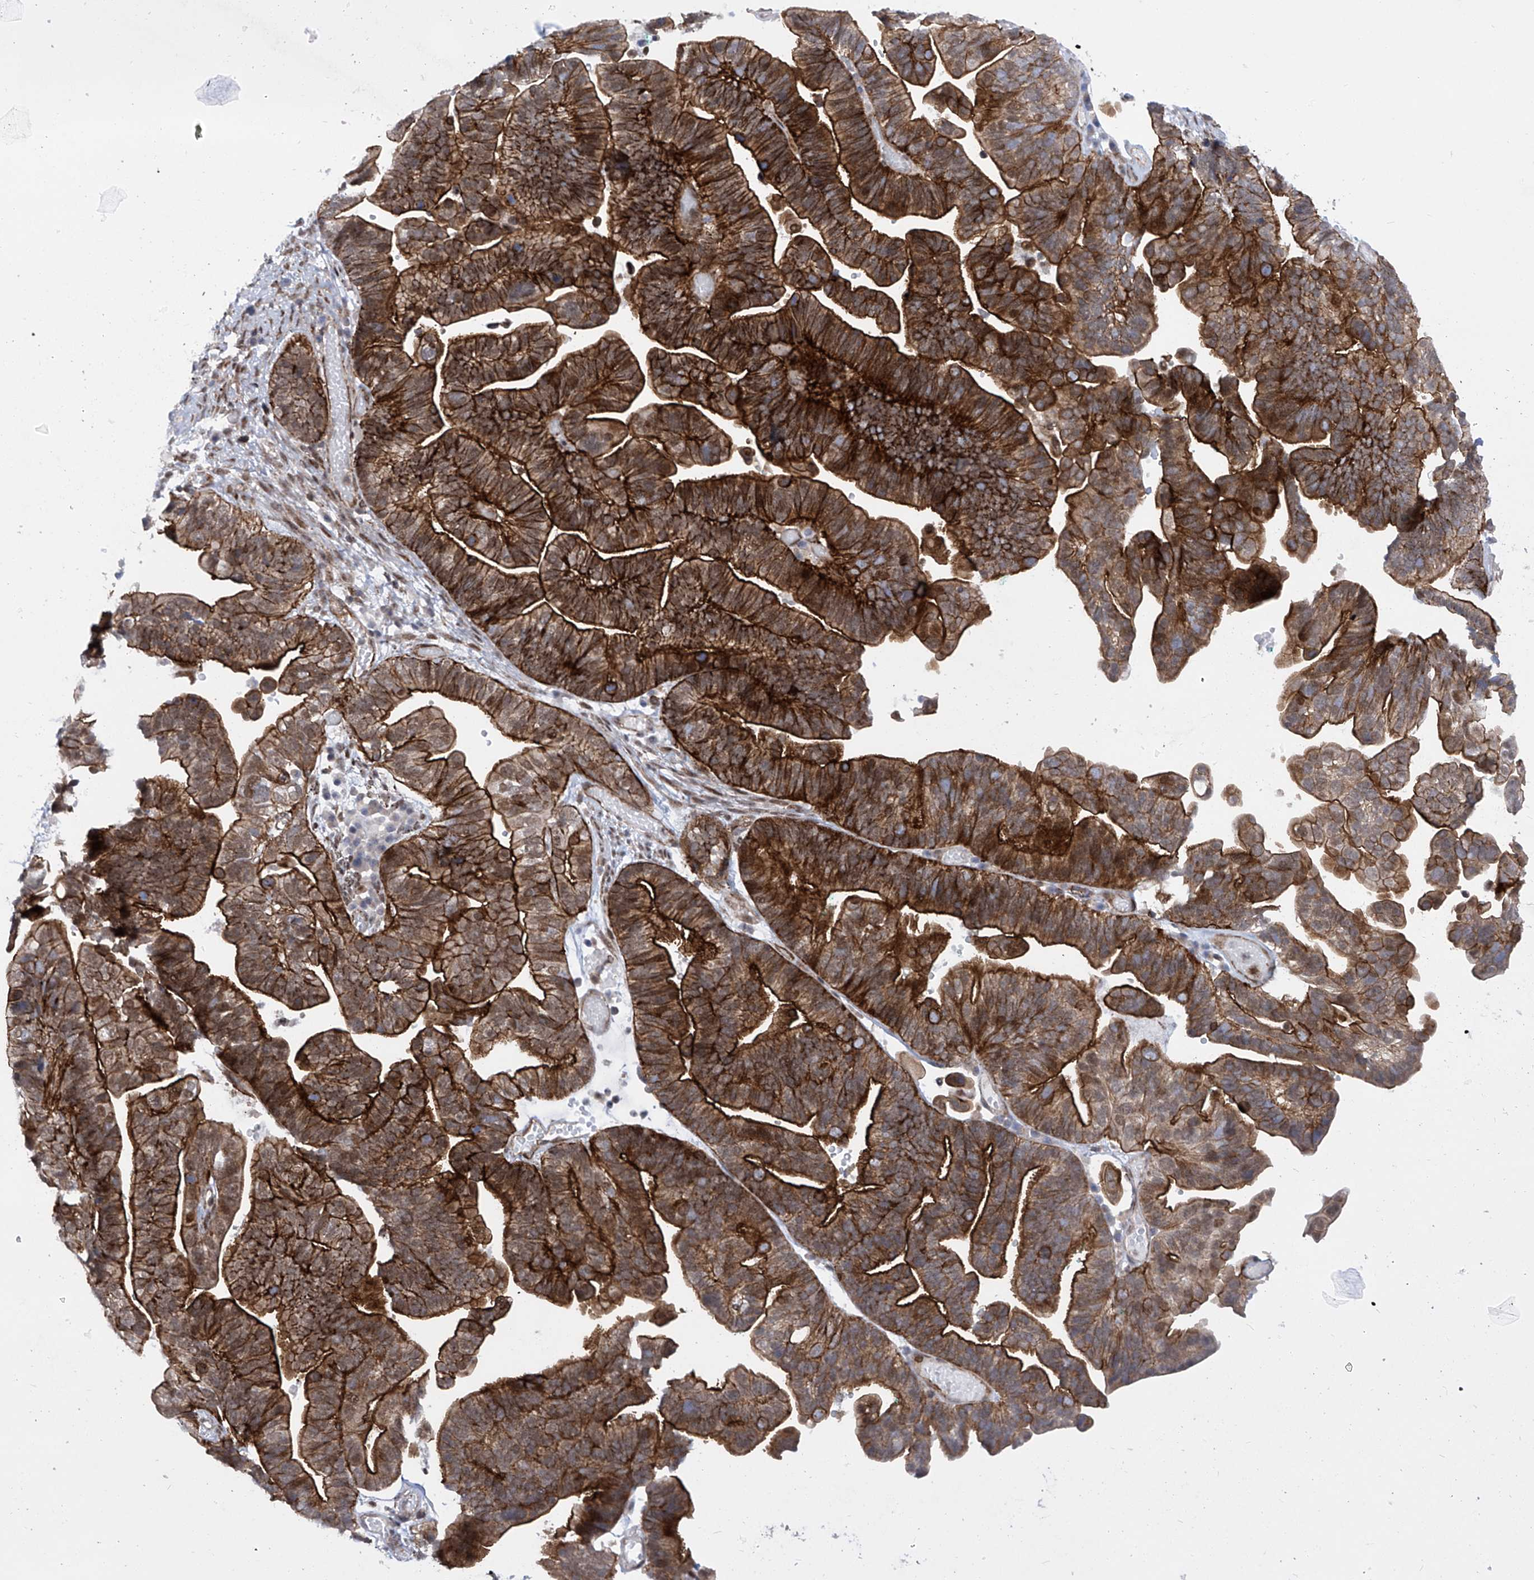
{"staining": {"intensity": "strong", "quantity": ">75%", "location": "cytoplasmic/membranous"}, "tissue": "ovarian cancer", "cell_type": "Tumor cells", "image_type": "cancer", "snomed": [{"axis": "morphology", "description": "Cystadenocarcinoma, serous, NOS"}, {"axis": "topography", "description": "Ovary"}], "caption": "Strong cytoplasmic/membranous protein expression is present in about >75% of tumor cells in serous cystadenocarcinoma (ovarian).", "gene": "CEP290", "patient": {"sex": "female", "age": 56}}